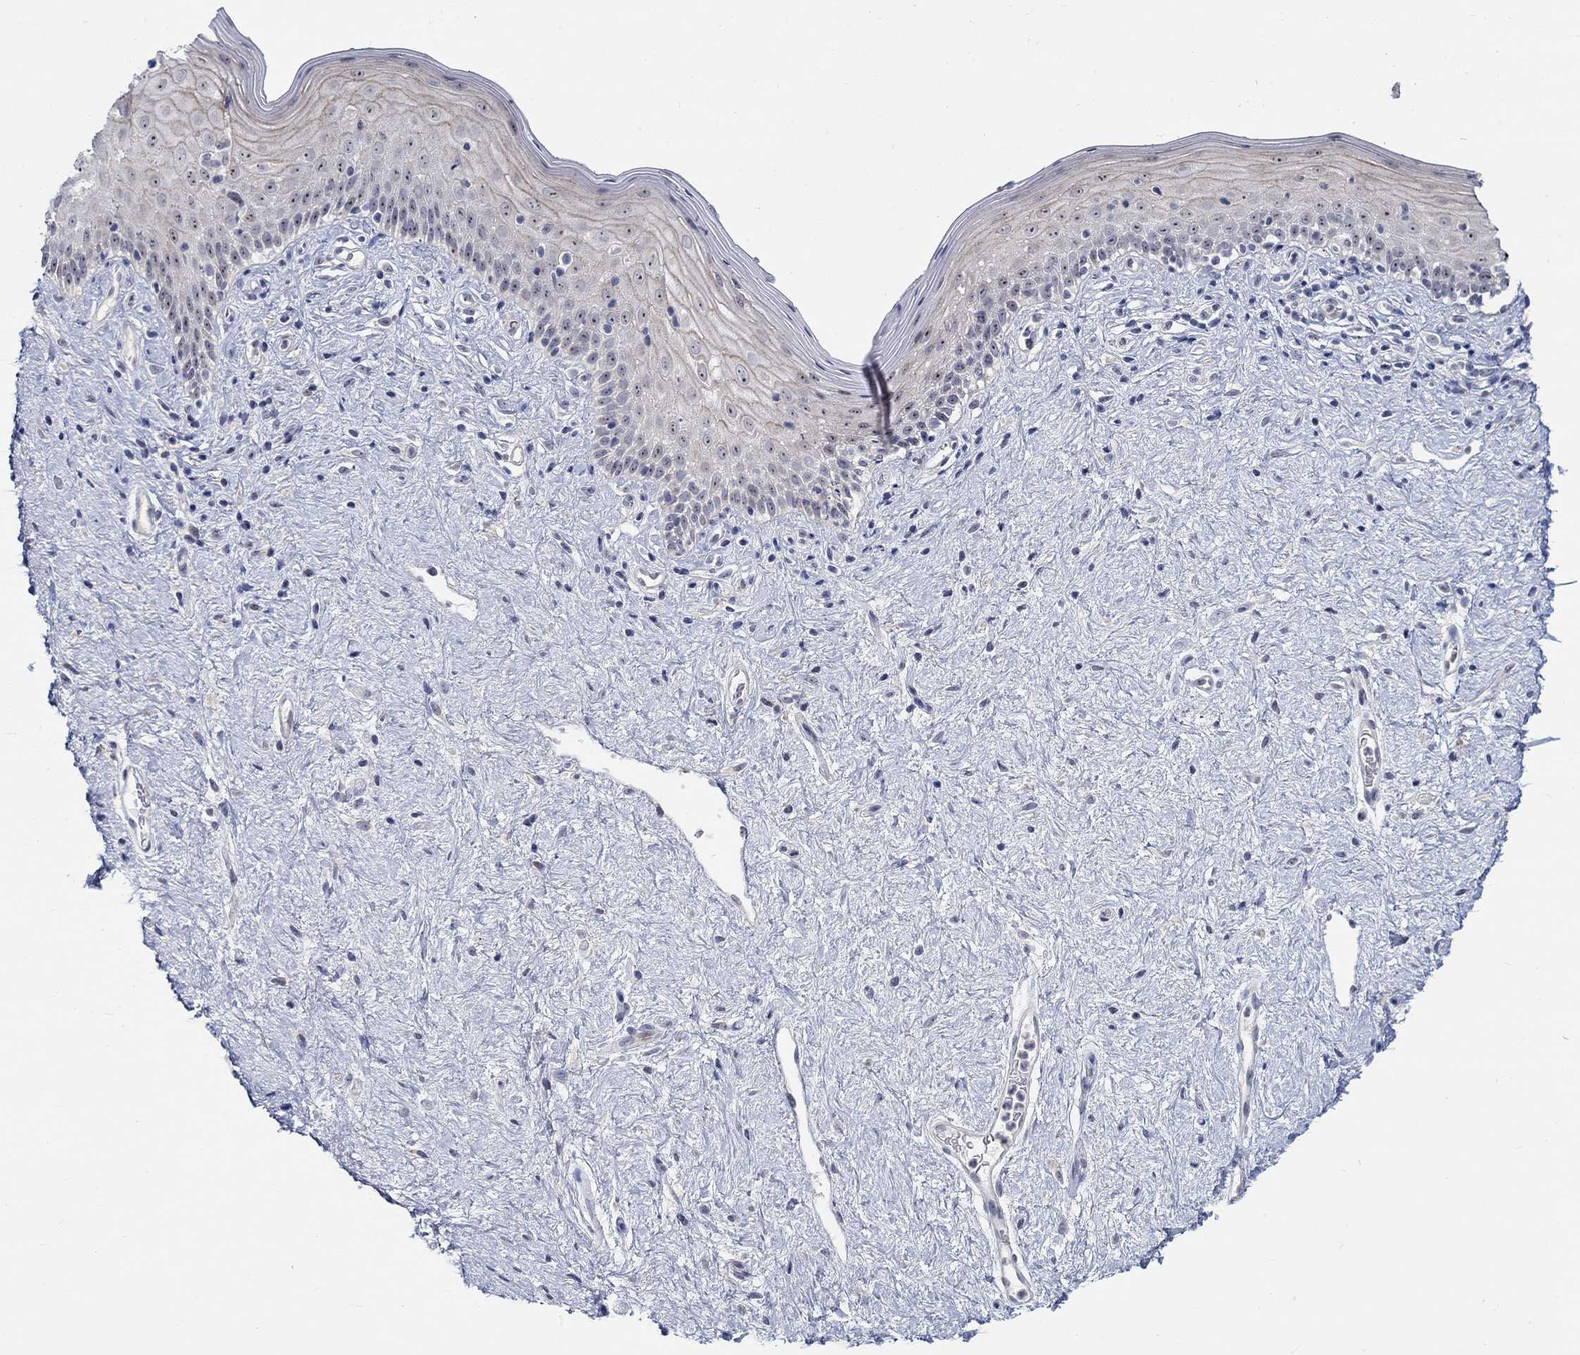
{"staining": {"intensity": "weak", "quantity": "<25%", "location": "nuclear"}, "tissue": "vagina", "cell_type": "Squamous epithelial cells", "image_type": "normal", "snomed": [{"axis": "morphology", "description": "Normal tissue, NOS"}, {"axis": "topography", "description": "Vagina"}], "caption": "The image shows no significant staining in squamous epithelial cells of vagina. Brightfield microscopy of IHC stained with DAB (3,3'-diaminobenzidine) (brown) and hematoxylin (blue), captured at high magnification.", "gene": "SMIM18", "patient": {"sex": "female", "age": 47}}